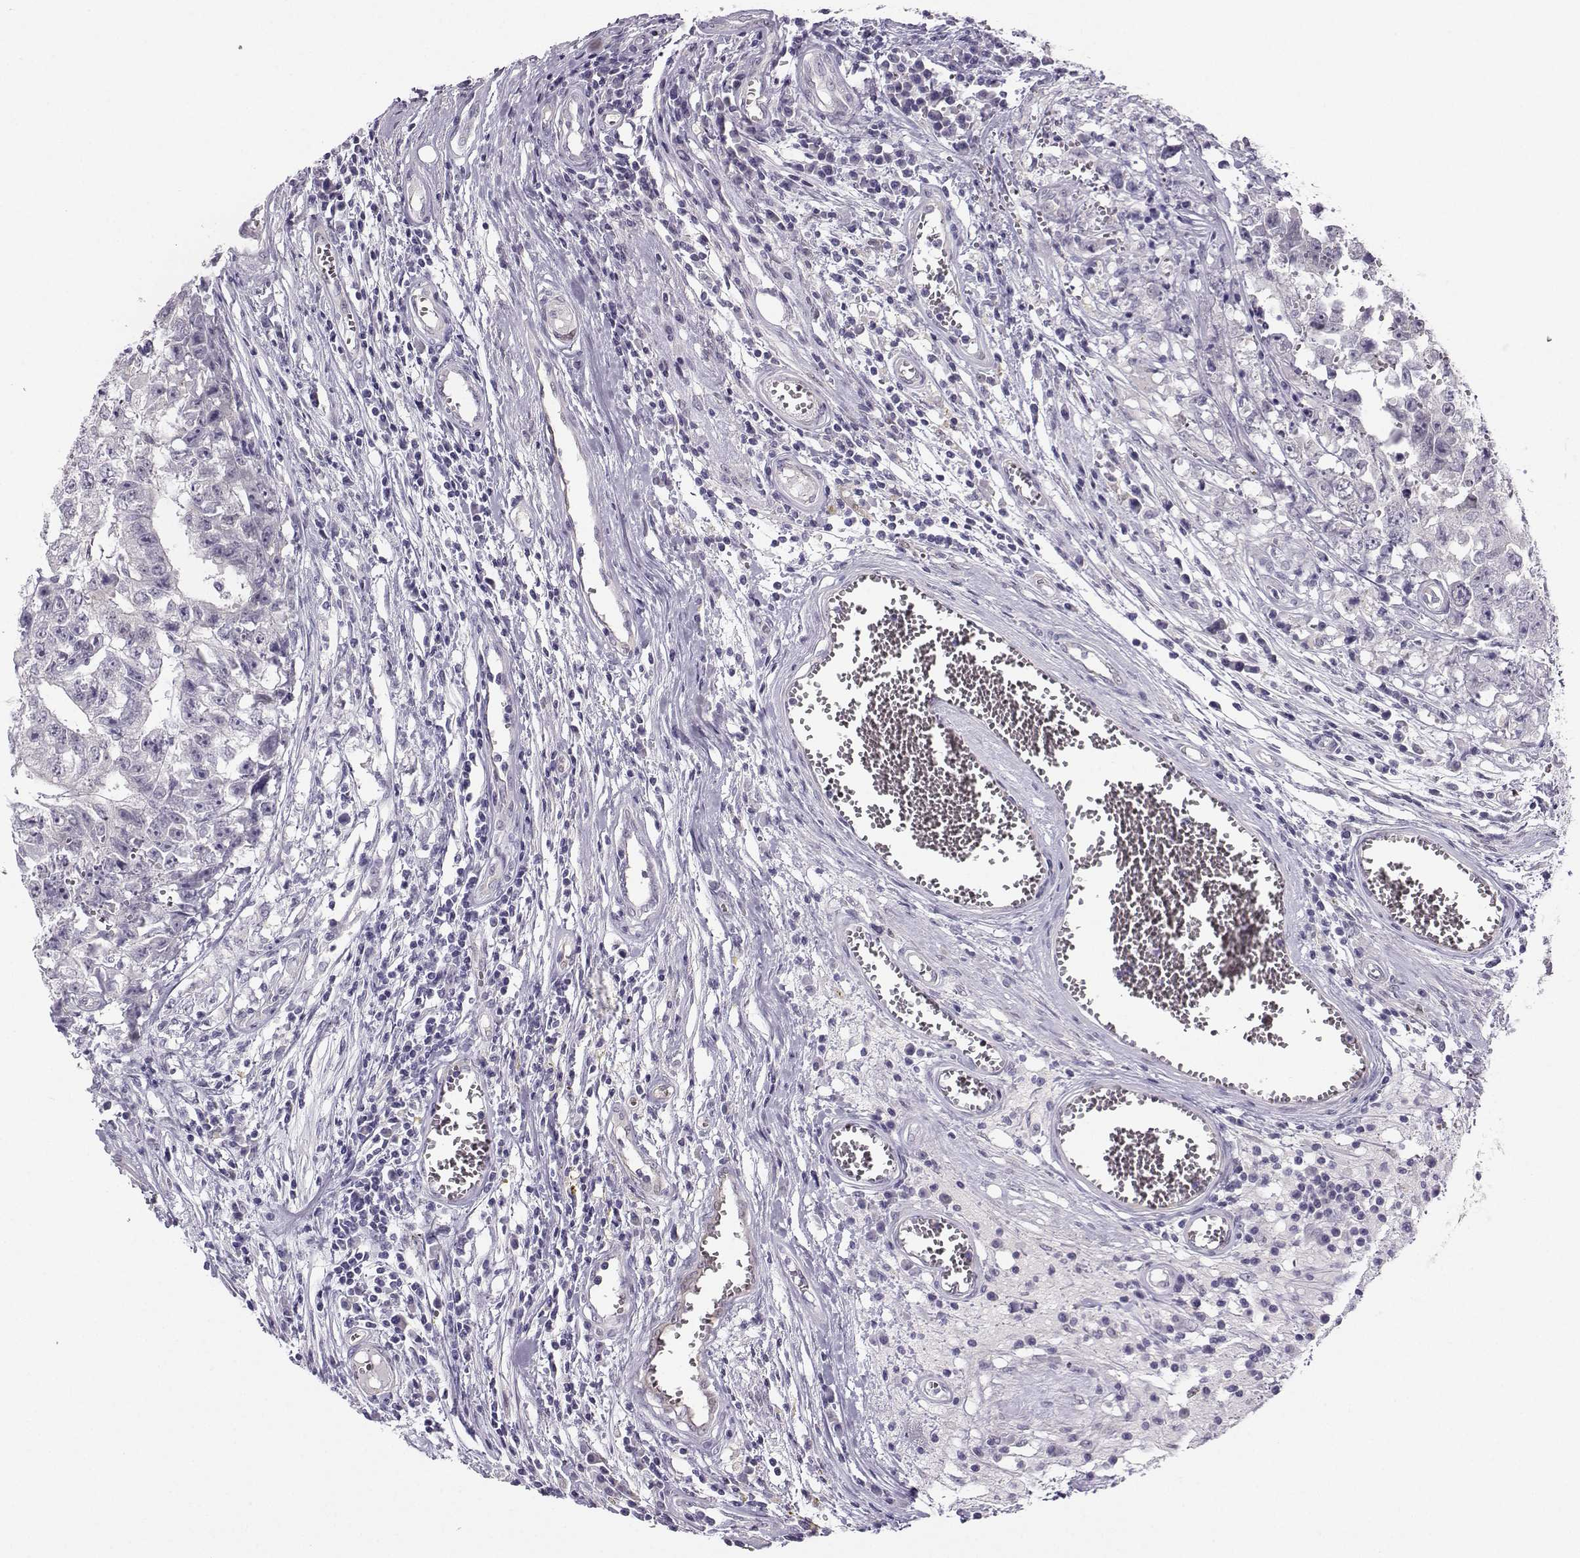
{"staining": {"intensity": "negative", "quantity": "none", "location": "none"}, "tissue": "testis cancer", "cell_type": "Tumor cells", "image_type": "cancer", "snomed": [{"axis": "morphology", "description": "Carcinoma, Embryonal, NOS"}, {"axis": "topography", "description": "Testis"}], "caption": "Immunohistochemistry (IHC) micrograph of human embryonal carcinoma (testis) stained for a protein (brown), which reveals no positivity in tumor cells. (DAB immunohistochemistry (IHC) visualized using brightfield microscopy, high magnification).", "gene": "NQO1", "patient": {"sex": "male", "age": 36}}